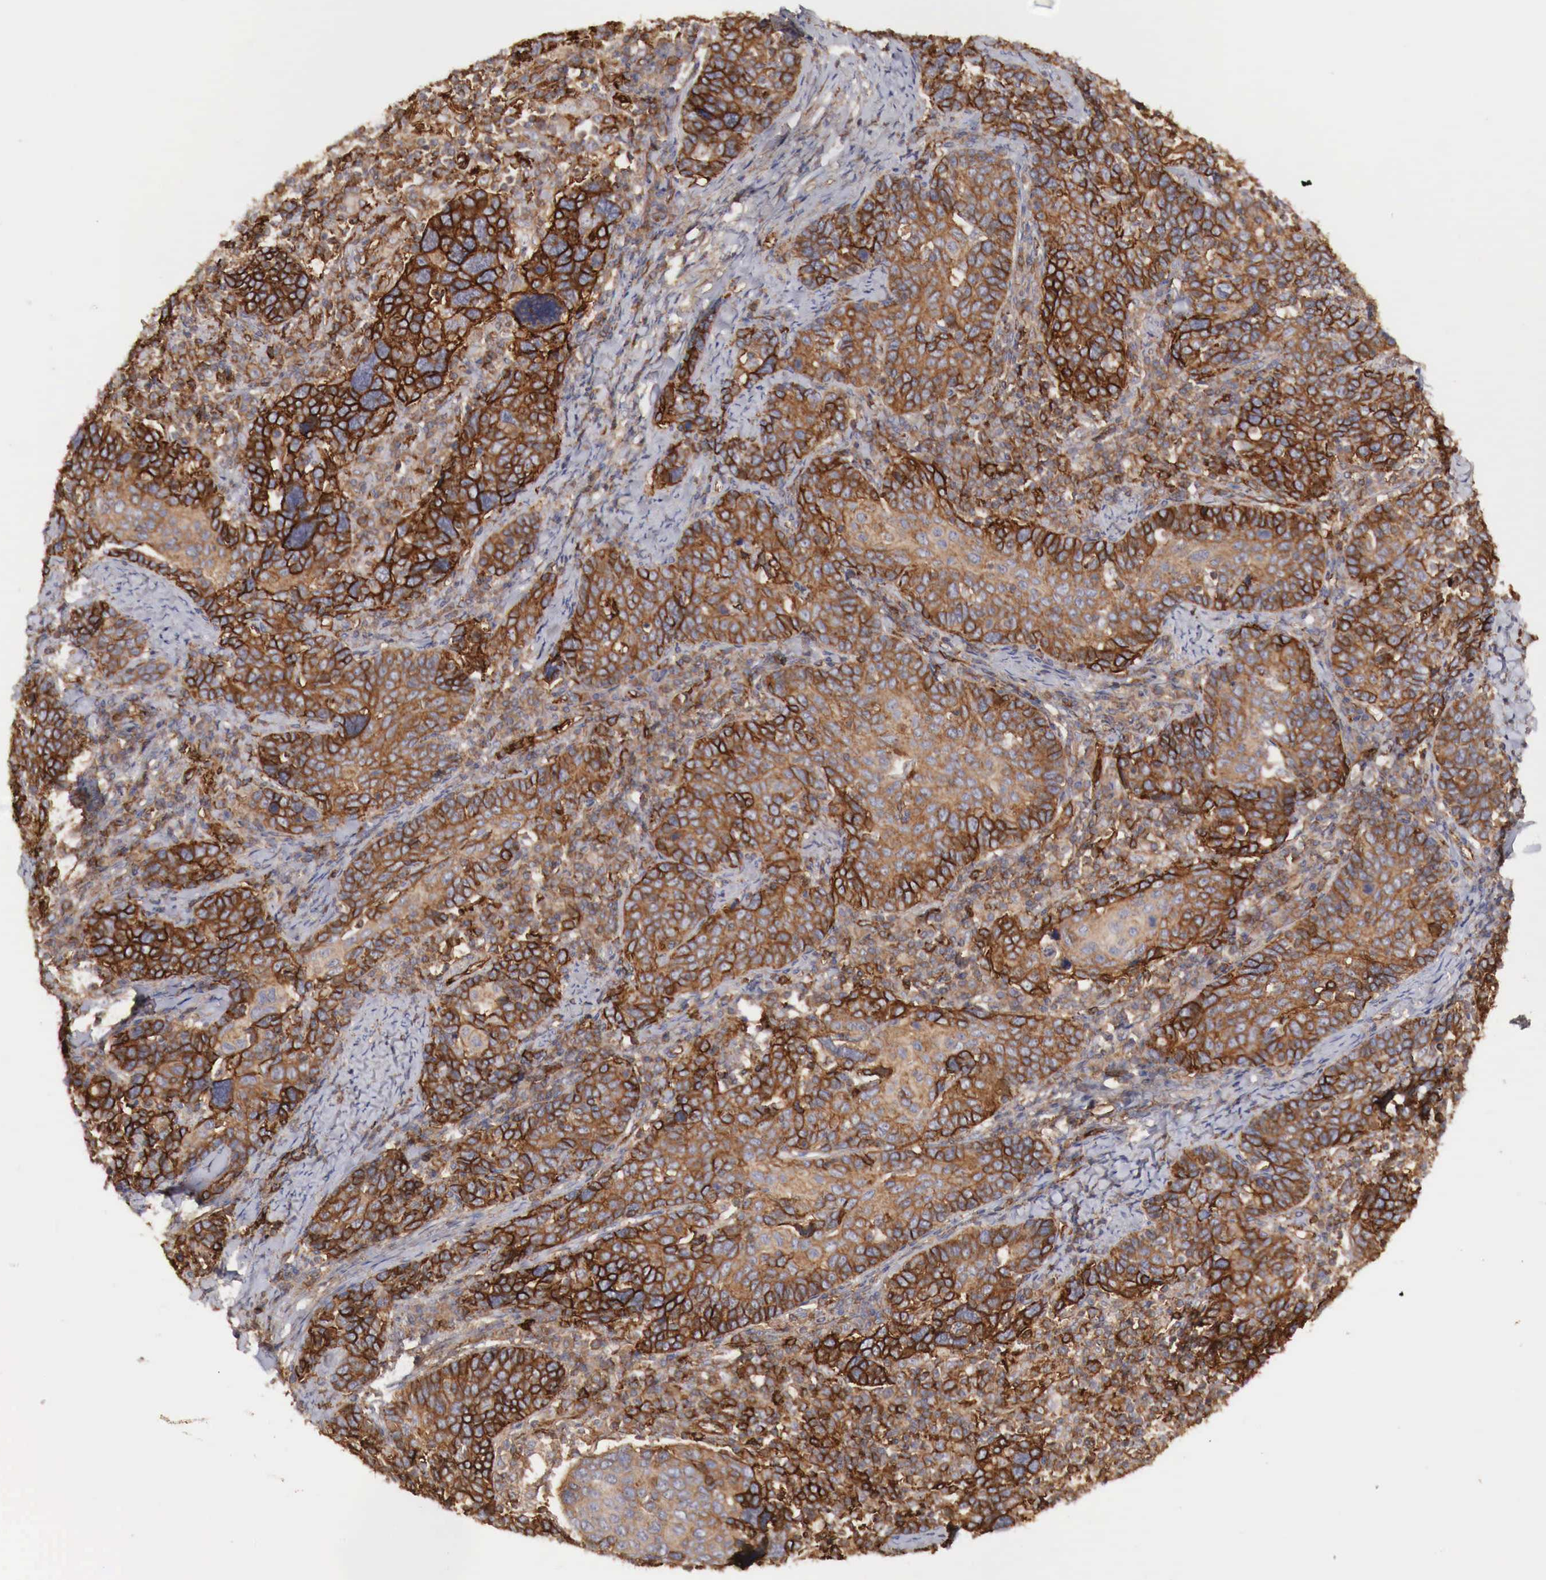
{"staining": {"intensity": "moderate", "quantity": ">75%", "location": "cytoplasmic/membranous"}, "tissue": "cervical cancer", "cell_type": "Tumor cells", "image_type": "cancer", "snomed": [{"axis": "morphology", "description": "Squamous cell carcinoma, NOS"}, {"axis": "topography", "description": "Cervix"}], "caption": "A histopathology image of squamous cell carcinoma (cervical) stained for a protein demonstrates moderate cytoplasmic/membranous brown staining in tumor cells.", "gene": "ARMCX4", "patient": {"sex": "female", "age": 41}}